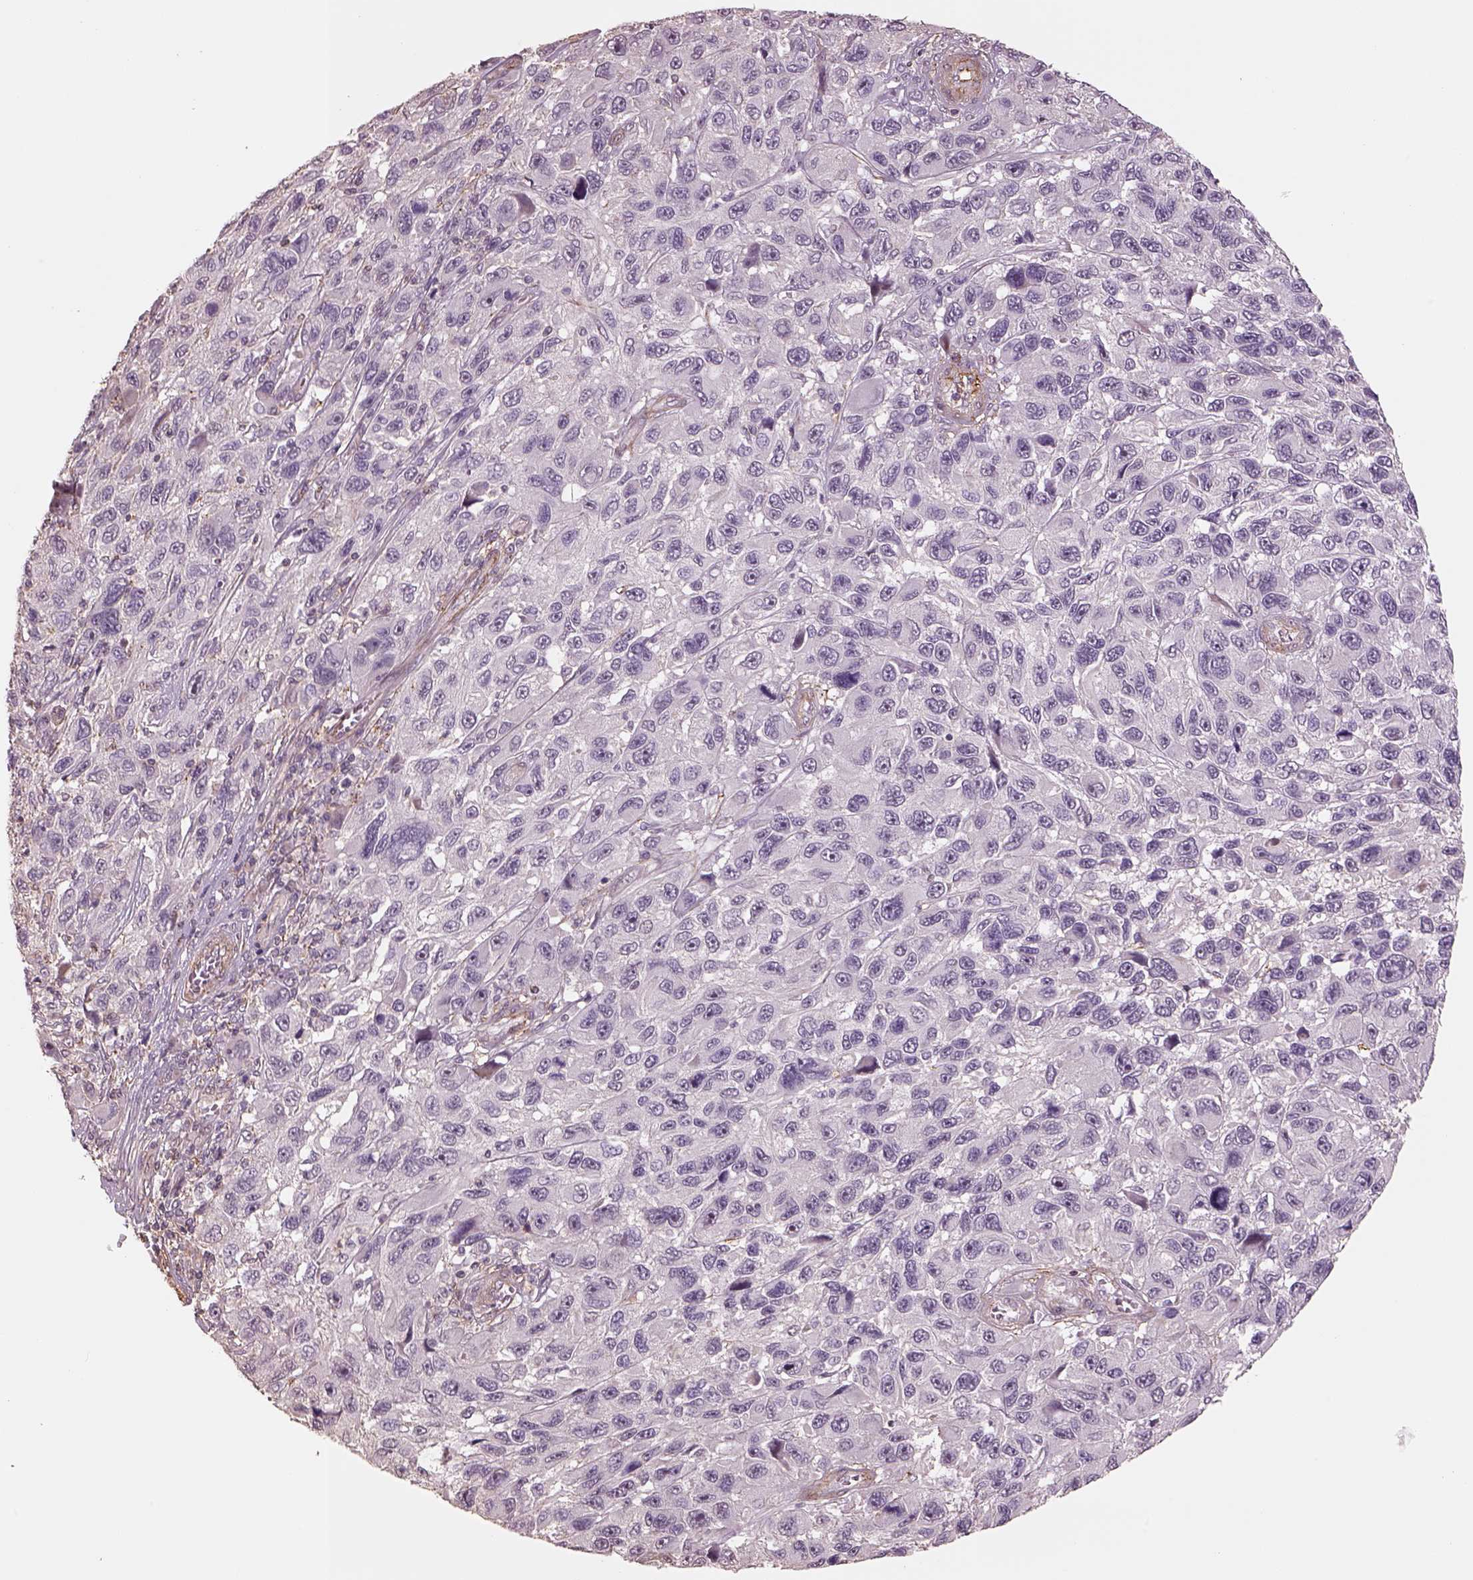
{"staining": {"intensity": "negative", "quantity": "none", "location": "none"}, "tissue": "melanoma", "cell_type": "Tumor cells", "image_type": "cancer", "snomed": [{"axis": "morphology", "description": "Malignant melanoma, NOS"}, {"axis": "topography", "description": "Skin"}], "caption": "Immunohistochemistry histopathology image of neoplastic tissue: human malignant melanoma stained with DAB (3,3'-diaminobenzidine) shows no significant protein staining in tumor cells.", "gene": "LIN7A", "patient": {"sex": "male", "age": 53}}